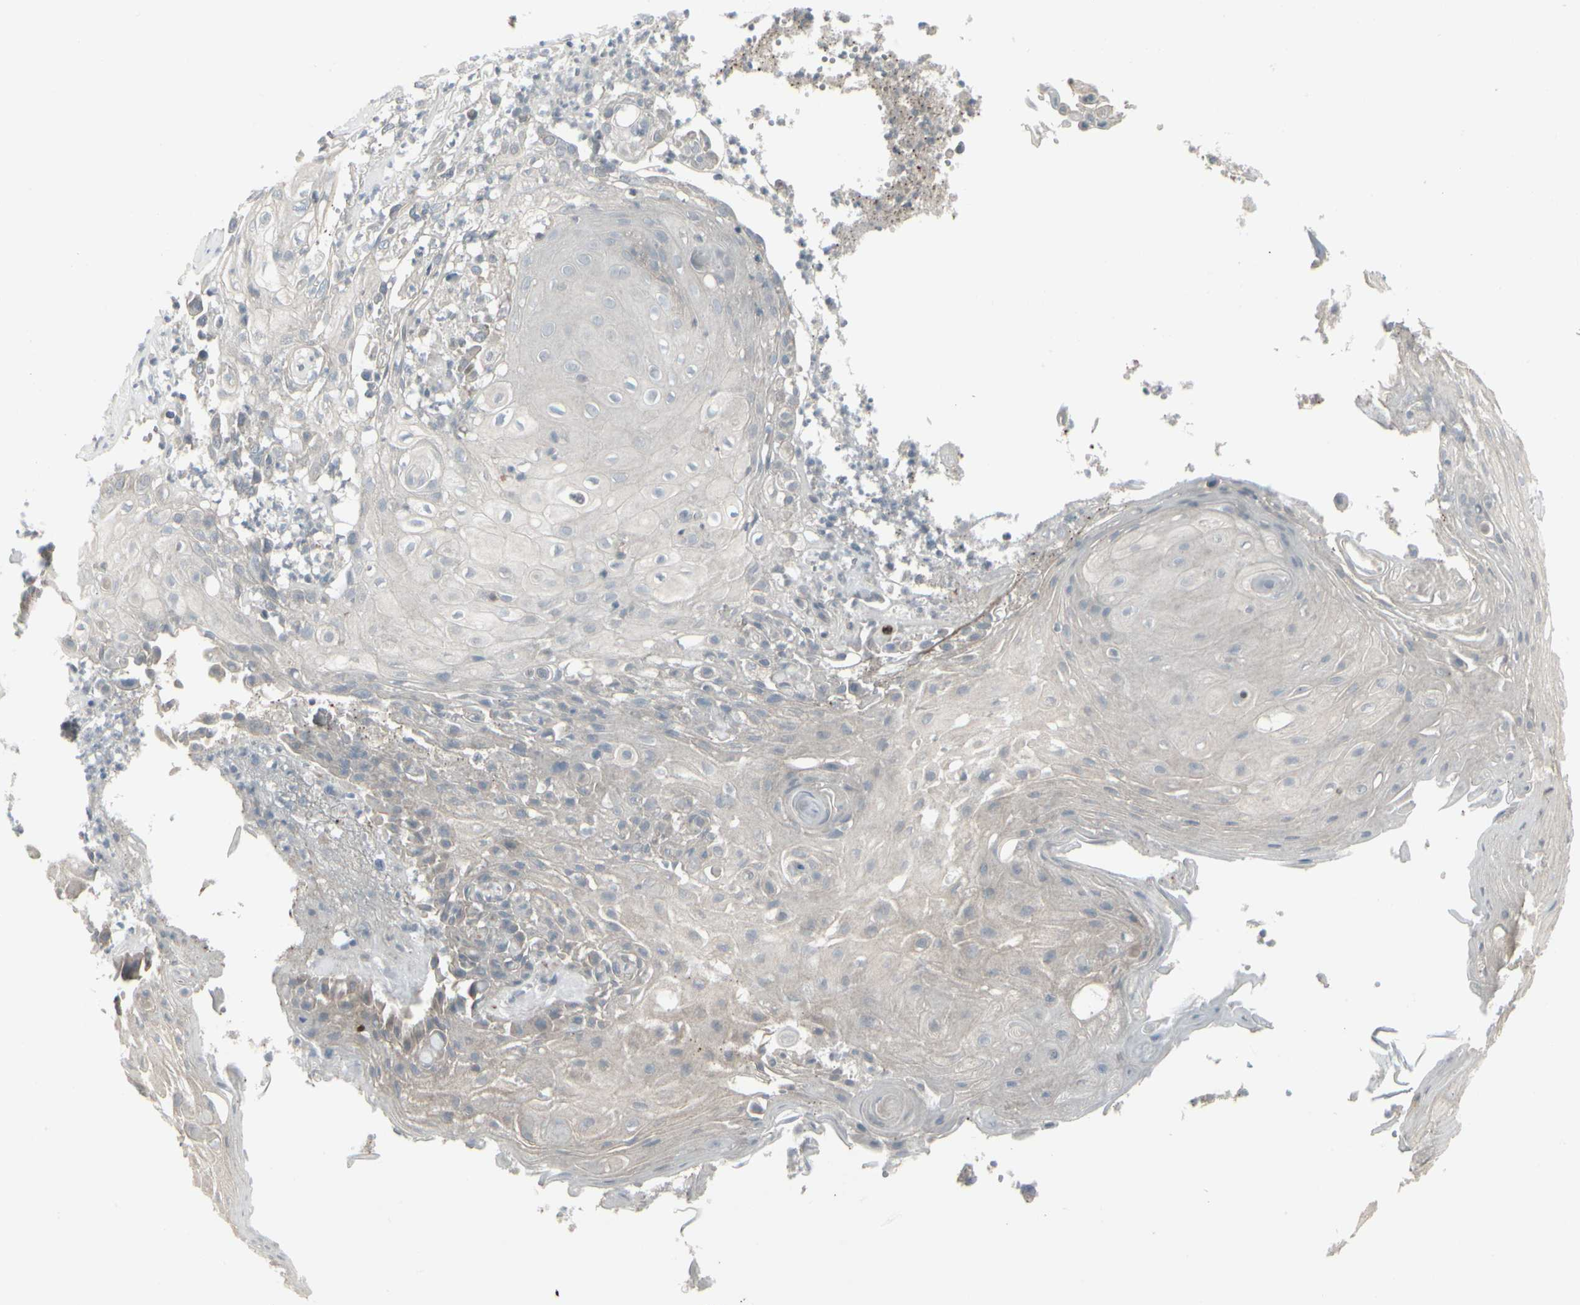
{"staining": {"intensity": "weak", "quantity": "25%-75%", "location": "cytoplasmic/membranous"}, "tissue": "skin cancer", "cell_type": "Tumor cells", "image_type": "cancer", "snomed": [{"axis": "morphology", "description": "Squamous cell carcinoma, NOS"}, {"axis": "topography", "description": "Skin"}], "caption": "Squamous cell carcinoma (skin) stained with a protein marker reveals weak staining in tumor cells.", "gene": "IGFBP6", "patient": {"sex": "male", "age": 65}}